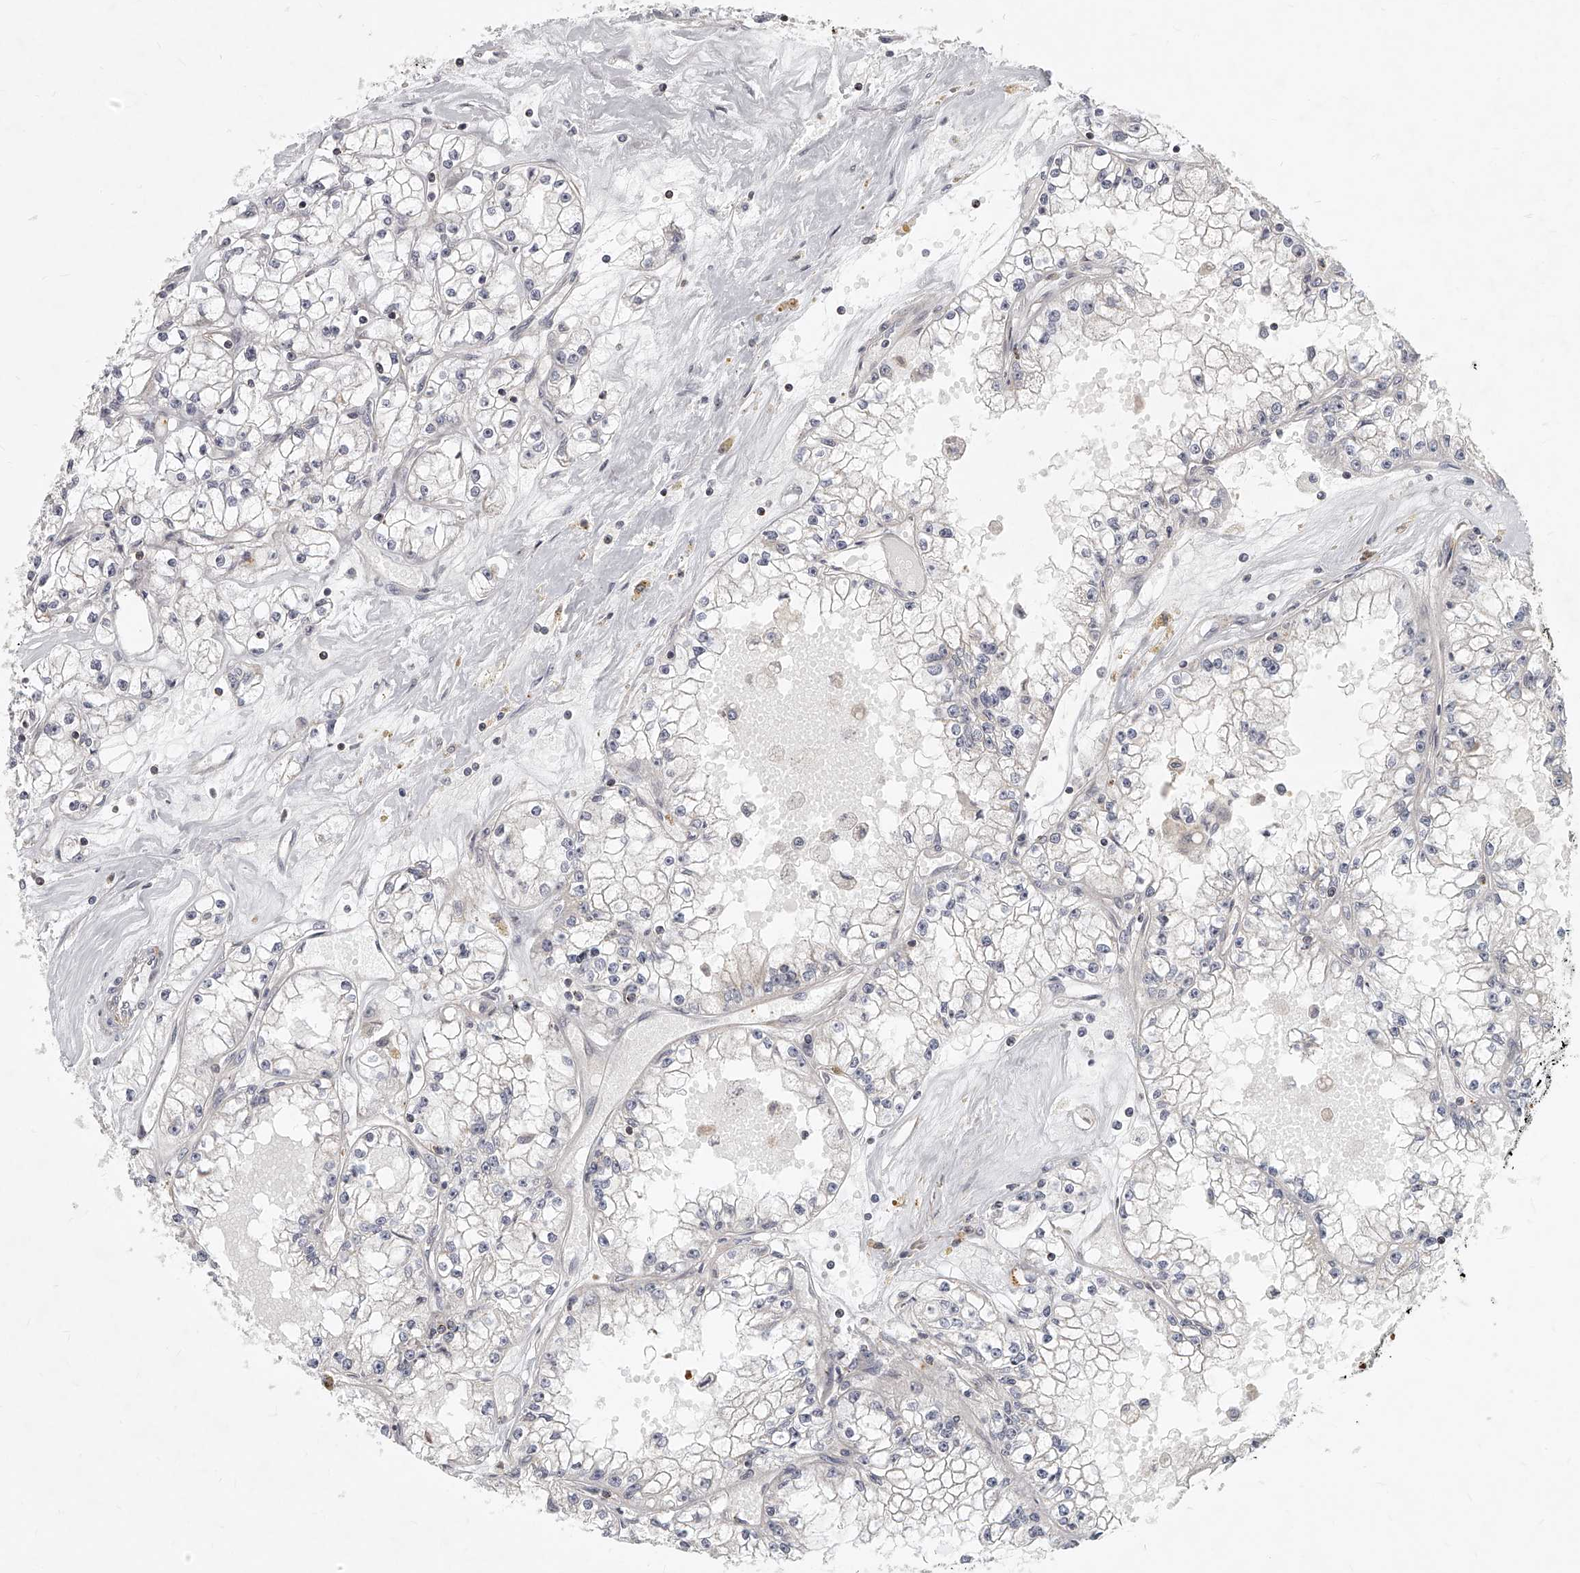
{"staining": {"intensity": "negative", "quantity": "none", "location": "none"}, "tissue": "renal cancer", "cell_type": "Tumor cells", "image_type": "cancer", "snomed": [{"axis": "morphology", "description": "Adenocarcinoma, NOS"}, {"axis": "topography", "description": "Kidney"}], "caption": "Renal adenocarcinoma was stained to show a protein in brown. There is no significant positivity in tumor cells. (Brightfield microscopy of DAB (3,3'-diaminobenzidine) IHC at high magnification).", "gene": "SLC37A1", "patient": {"sex": "male", "age": 56}}